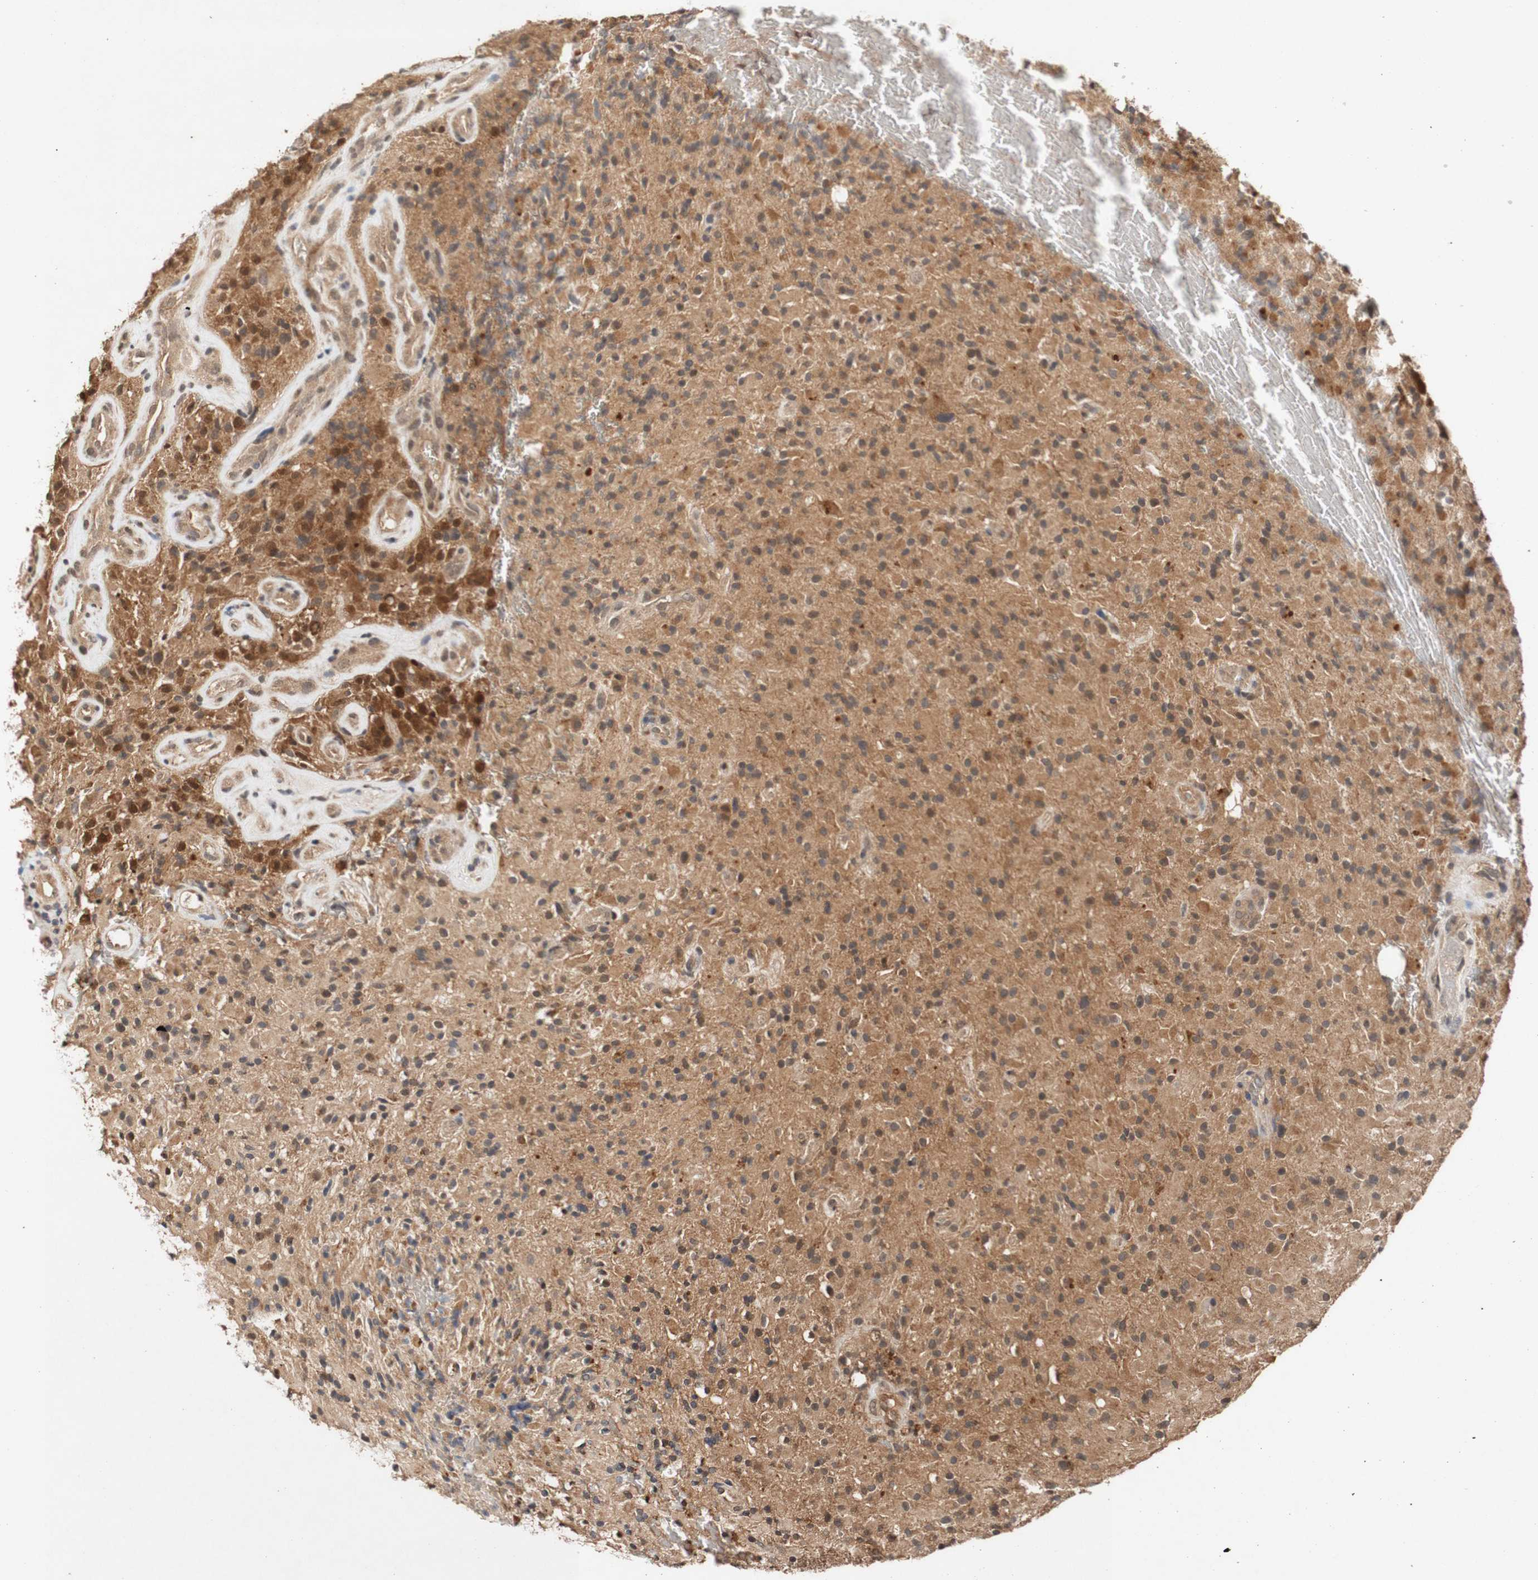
{"staining": {"intensity": "weak", "quantity": ">75%", "location": "cytoplasmic/membranous"}, "tissue": "glioma", "cell_type": "Tumor cells", "image_type": "cancer", "snomed": [{"axis": "morphology", "description": "Glioma, malignant, High grade"}, {"axis": "topography", "description": "Brain"}], "caption": "Weak cytoplasmic/membranous protein positivity is appreciated in about >75% of tumor cells in malignant high-grade glioma. (Brightfield microscopy of DAB IHC at high magnification).", "gene": "PIN1", "patient": {"sex": "male", "age": 71}}